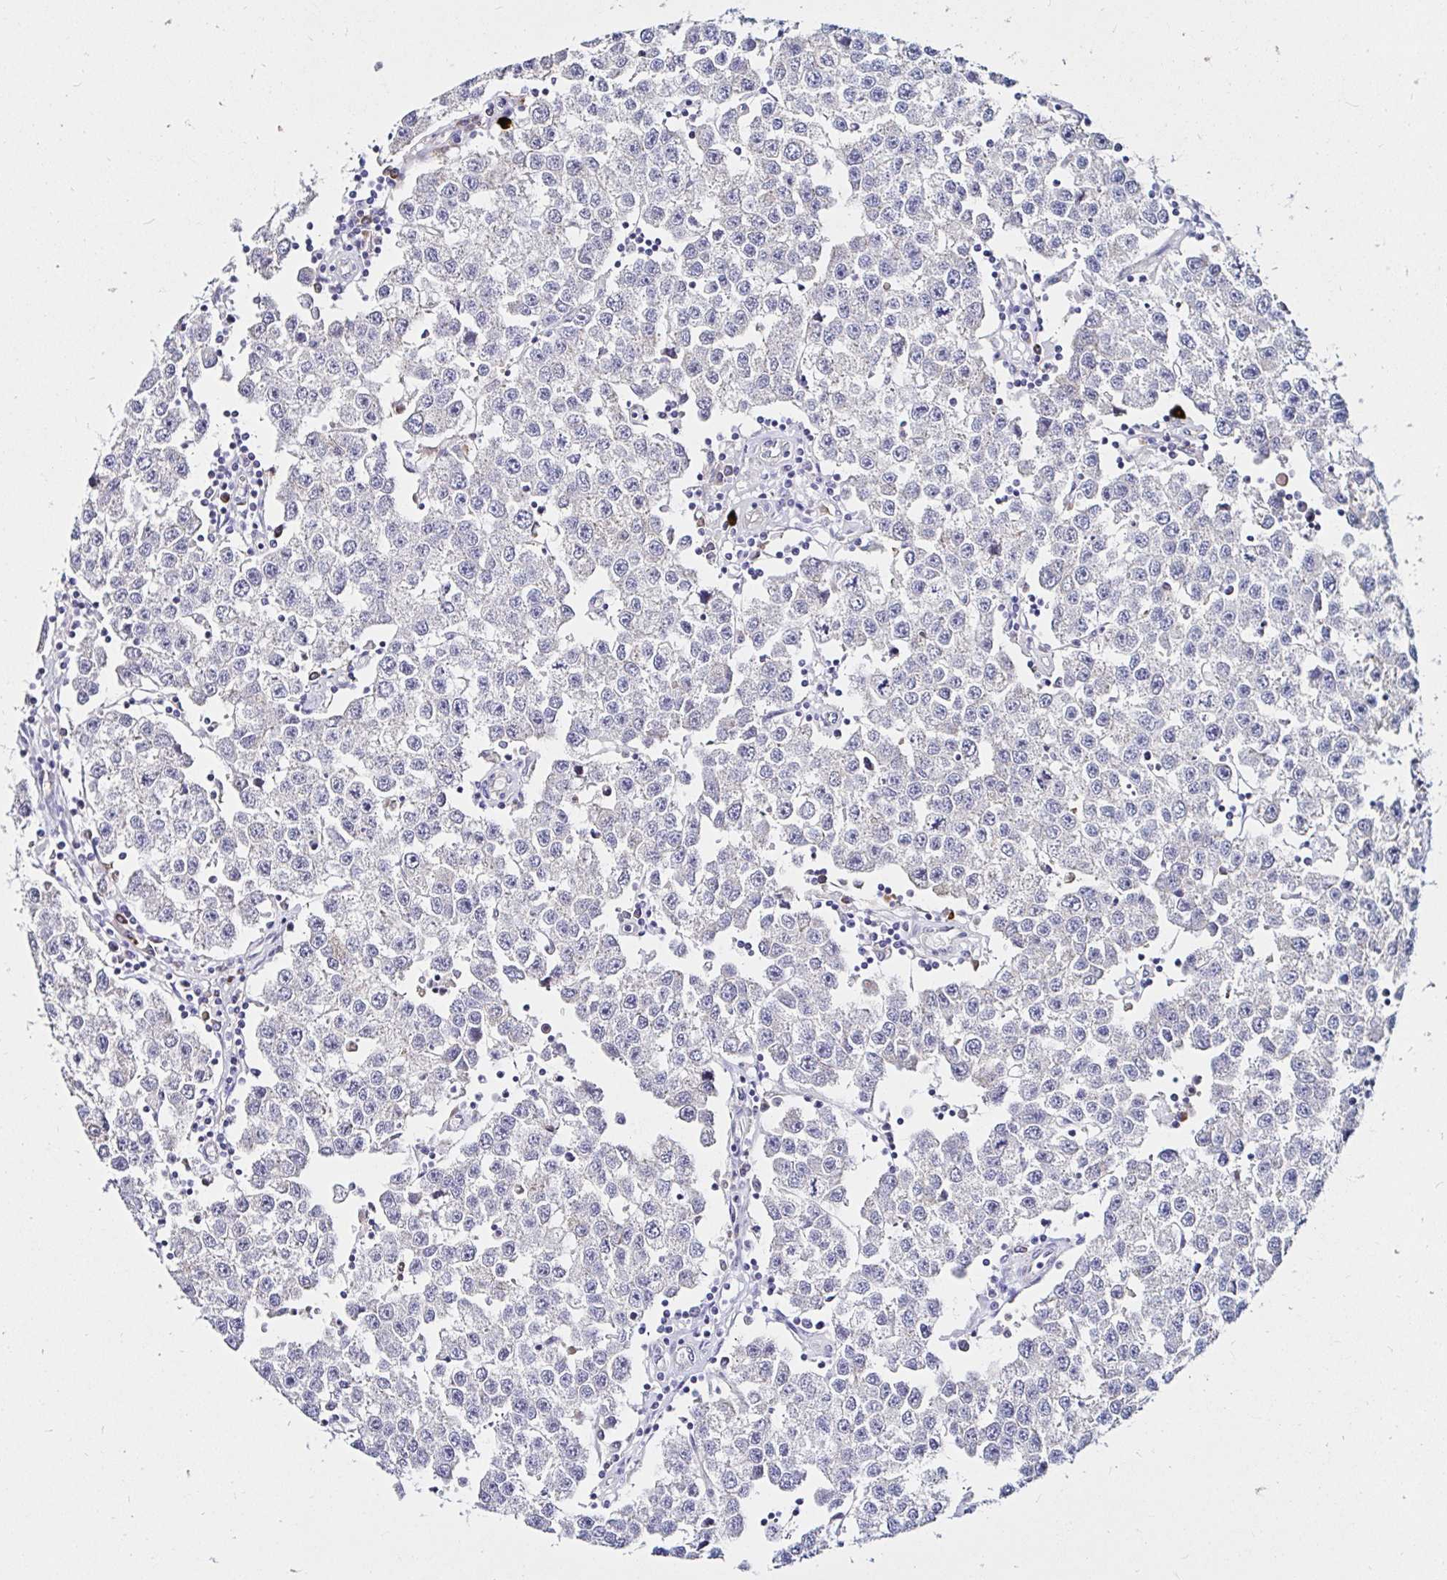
{"staining": {"intensity": "negative", "quantity": "none", "location": "none"}, "tissue": "testis cancer", "cell_type": "Tumor cells", "image_type": "cancer", "snomed": [{"axis": "morphology", "description": "Seminoma, NOS"}, {"axis": "topography", "description": "Testis"}], "caption": "Immunohistochemical staining of human testis cancer (seminoma) demonstrates no significant positivity in tumor cells.", "gene": "VSIG2", "patient": {"sex": "male", "age": 34}}